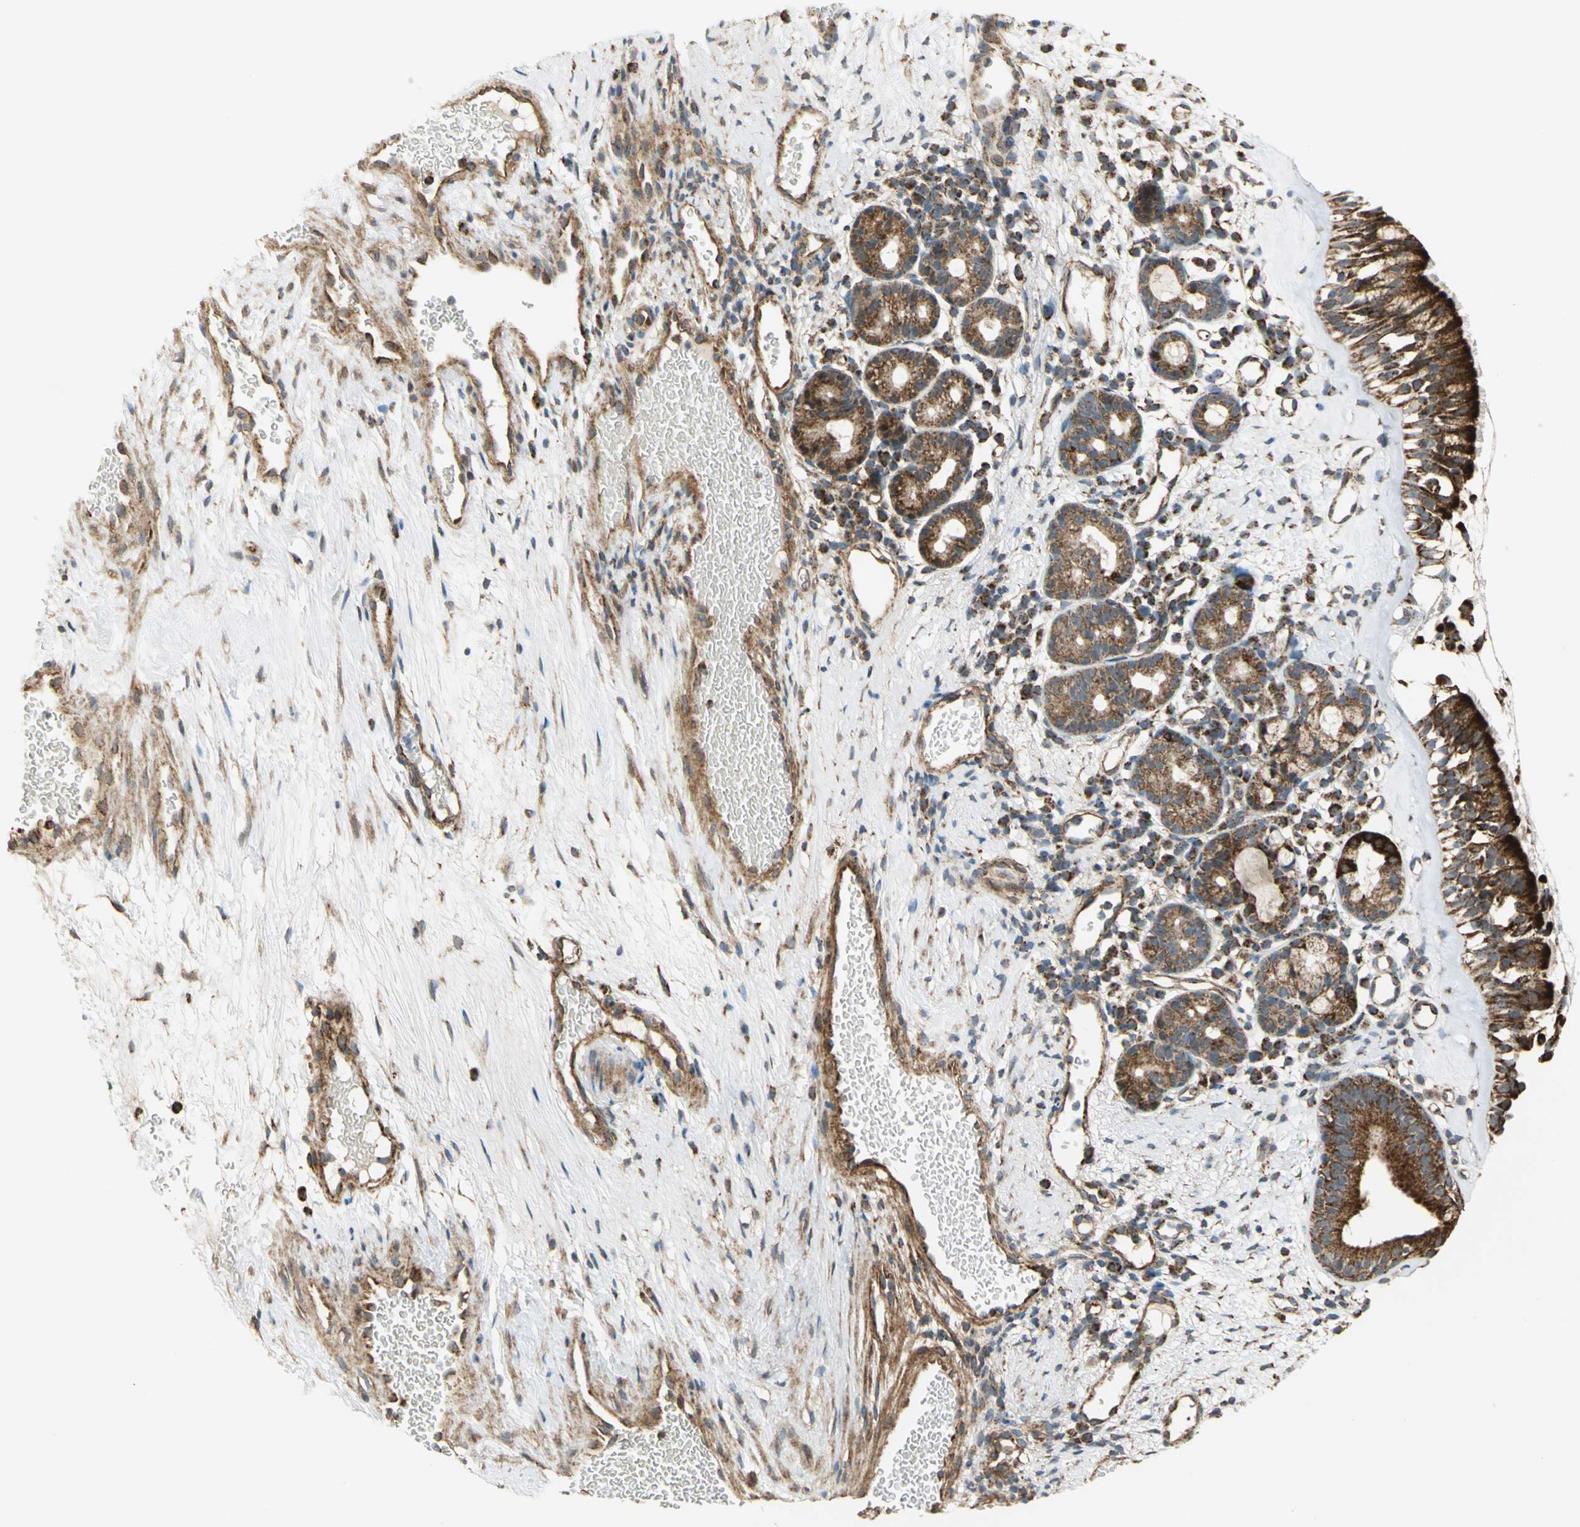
{"staining": {"intensity": "strong", "quantity": ">75%", "location": "cytoplasmic/membranous"}, "tissue": "nasopharynx", "cell_type": "Respiratory epithelial cells", "image_type": "normal", "snomed": [{"axis": "morphology", "description": "Normal tissue, NOS"}, {"axis": "morphology", "description": "Inflammation, NOS"}, {"axis": "topography", "description": "Nasopharynx"}], "caption": "High-magnification brightfield microscopy of benign nasopharynx stained with DAB (3,3'-diaminobenzidine) (brown) and counterstained with hematoxylin (blue). respiratory epithelial cells exhibit strong cytoplasmic/membranous positivity is appreciated in approximately>75% of cells.", "gene": "MRPS22", "patient": {"sex": "female", "age": 55}}